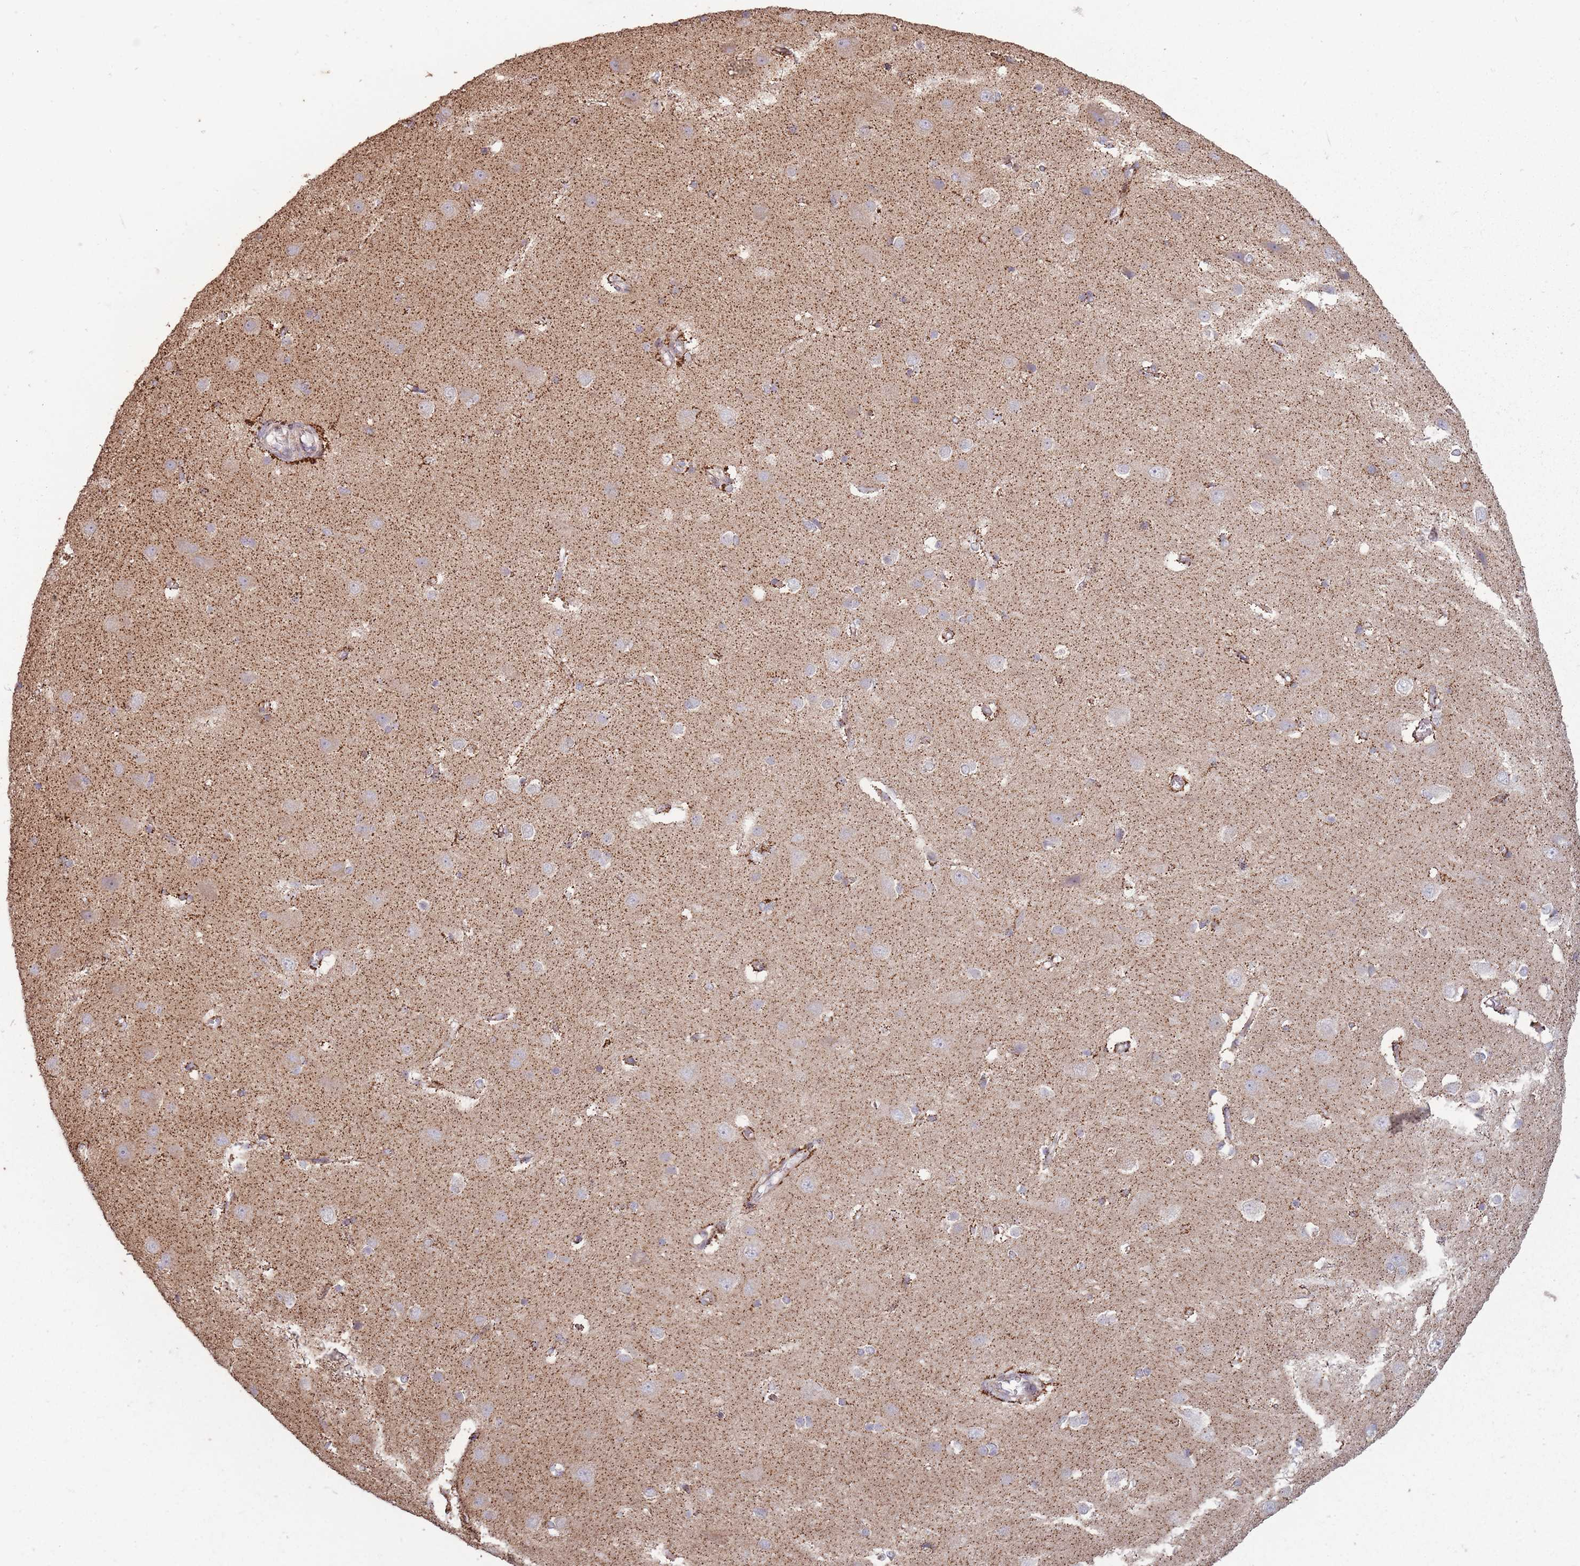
{"staining": {"intensity": "strong", "quantity": "25%-75%", "location": "cytoplasmic/membranous"}, "tissue": "cerebral cortex", "cell_type": "Endothelial cells", "image_type": "normal", "snomed": [{"axis": "morphology", "description": "Normal tissue, NOS"}, {"axis": "topography", "description": "Cerebral cortex"}], "caption": "Protein staining exhibits strong cytoplasmic/membranous staining in approximately 25%-75% of endothelial cells in unremarkable cerebral cortex. (DAB (3,3'-diaminobenzidine) IHC, brown staining for protein, blue staining for nuclei).", "gene": "CNOT8", "patient": {"sex": "male", "age": 37}}